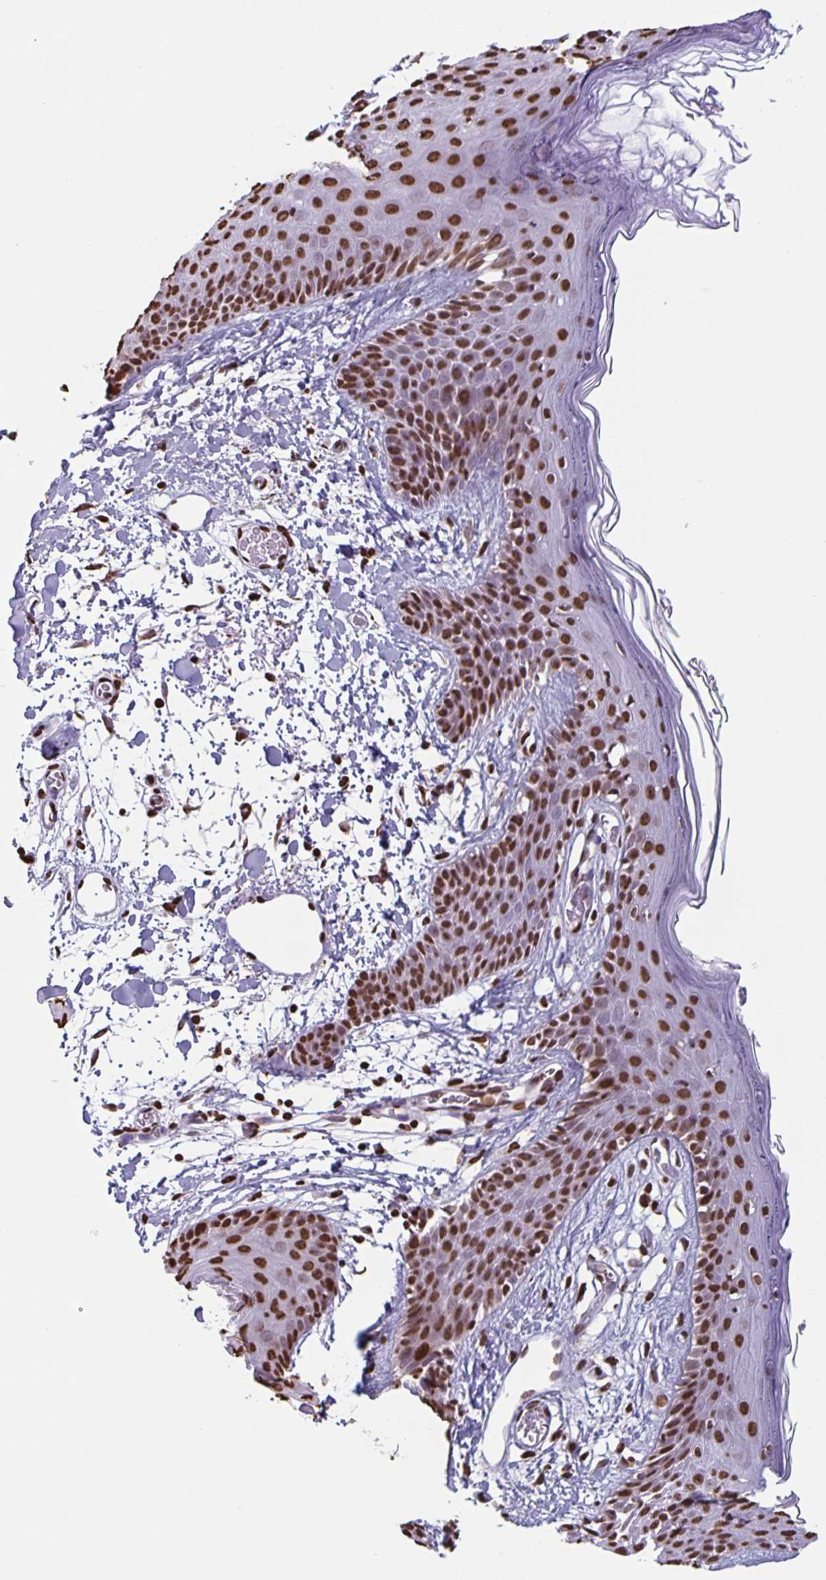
{"staining": {"intensity": "strong", "quantity": ">75%", "location": "nuclear"}, "tissue": "skin", "cell_type": "Fibroblasts", "image_type": "normal", "snomed": [{"axis": "morphology", "description": "Normal tissue, NOS"}, {"axis": "topography", "description": "Skin"}], "caption": "Skin stained for a protein (brown) displays strong nuclear positive expression in about >75% of fibroblasts.", "gene": "DUT", "patient": {"sex": "male", "age": 79}}